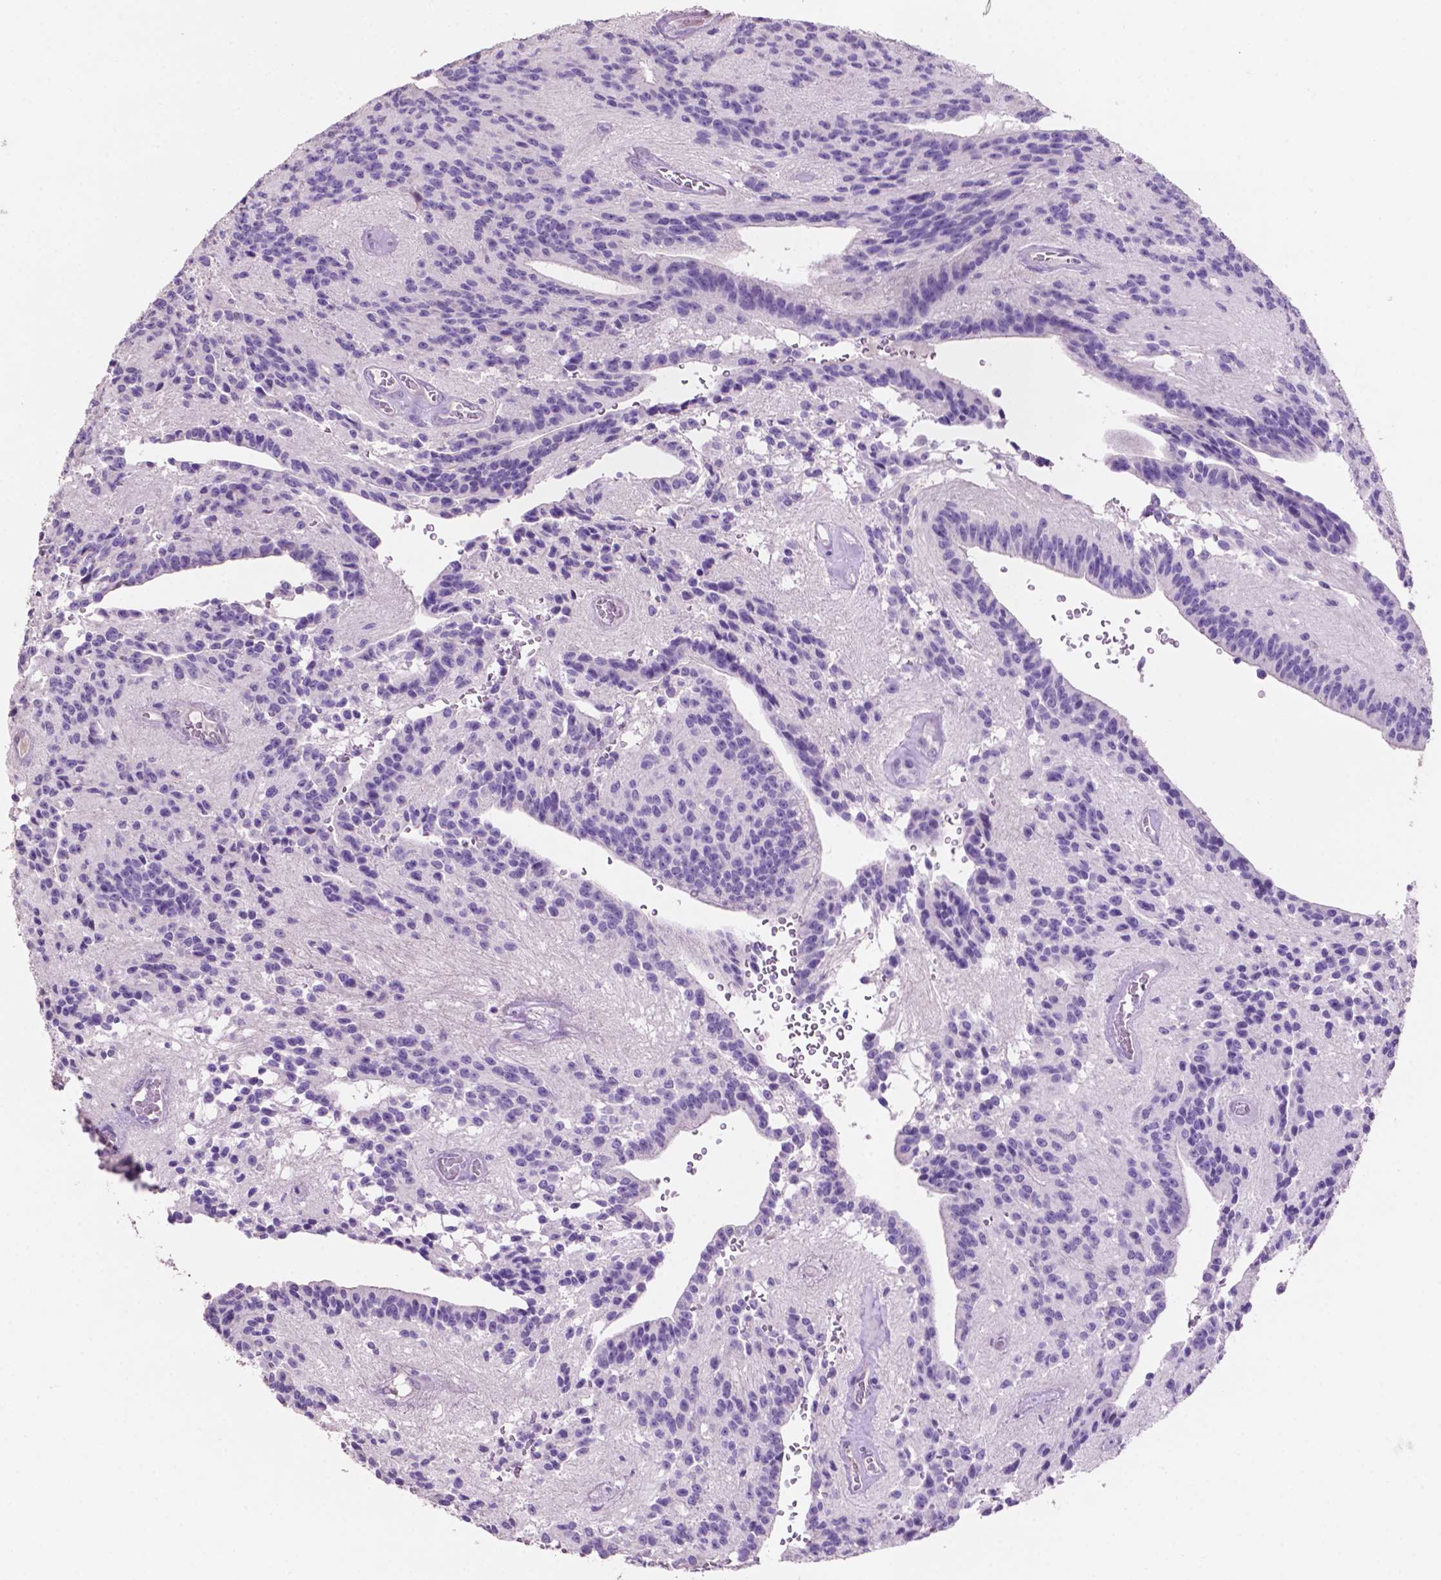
{"staining": {"intensity": "negative", "quantity": "none", "location": "none"}, "tissue": "glioma", "cell_type": "Tumor cells", "image_type": "cancer", "snomed": [{"axis": "morphology", "description": "Glioma, malignant, Low grade"}, {"axis": "topography", "description": "Brain"}], "caption": "Immunohistochemical staining of human glioma exhibits no significant staining in tumor cells.", "gene": "CLDN17", "patient": {"sex": "male", "age": 31}}